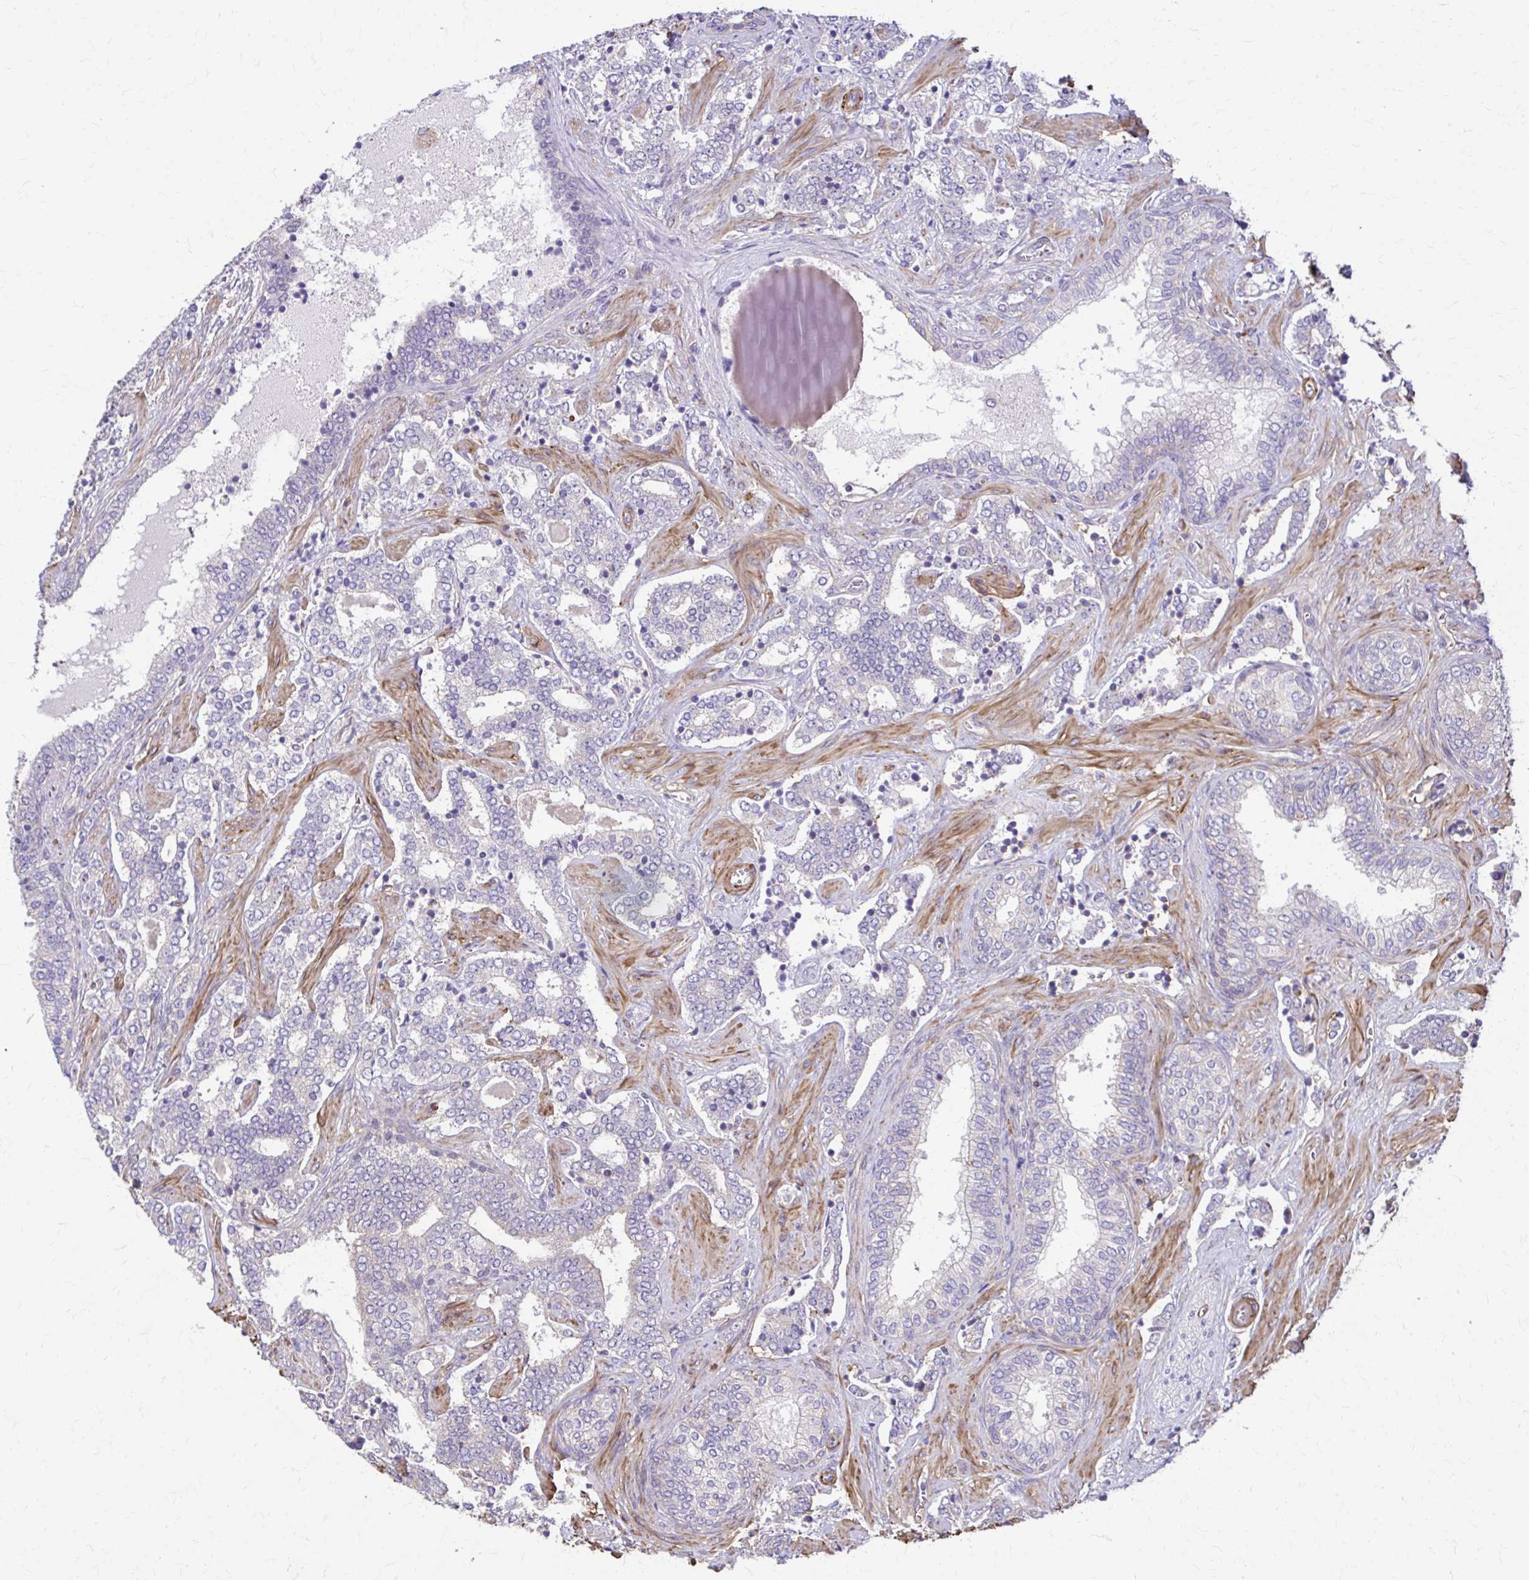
{"staining": {"intensity": "negative", "quantity": "none", "location": "none"}, "tissue": "prostate cancer", "cell_type": "Tumor cells", "image_type": "cancer", "snomed": [{"axis": "morphology", "description": "Adenocarcinoma, High grade"}, {"axis": "topography", "description": "Prostate"}], "caption": "An image of human adenocarcinoma (high-grade) (prostate) is negative for staining in tumor cells. The staining is performed using DAB (3,3'-diaminobenzidine) brown chromogen with nuclei counter-stained in using hematoxylin.", "gene": "DSP", "patient": {"sex": "male", "age": 60}}